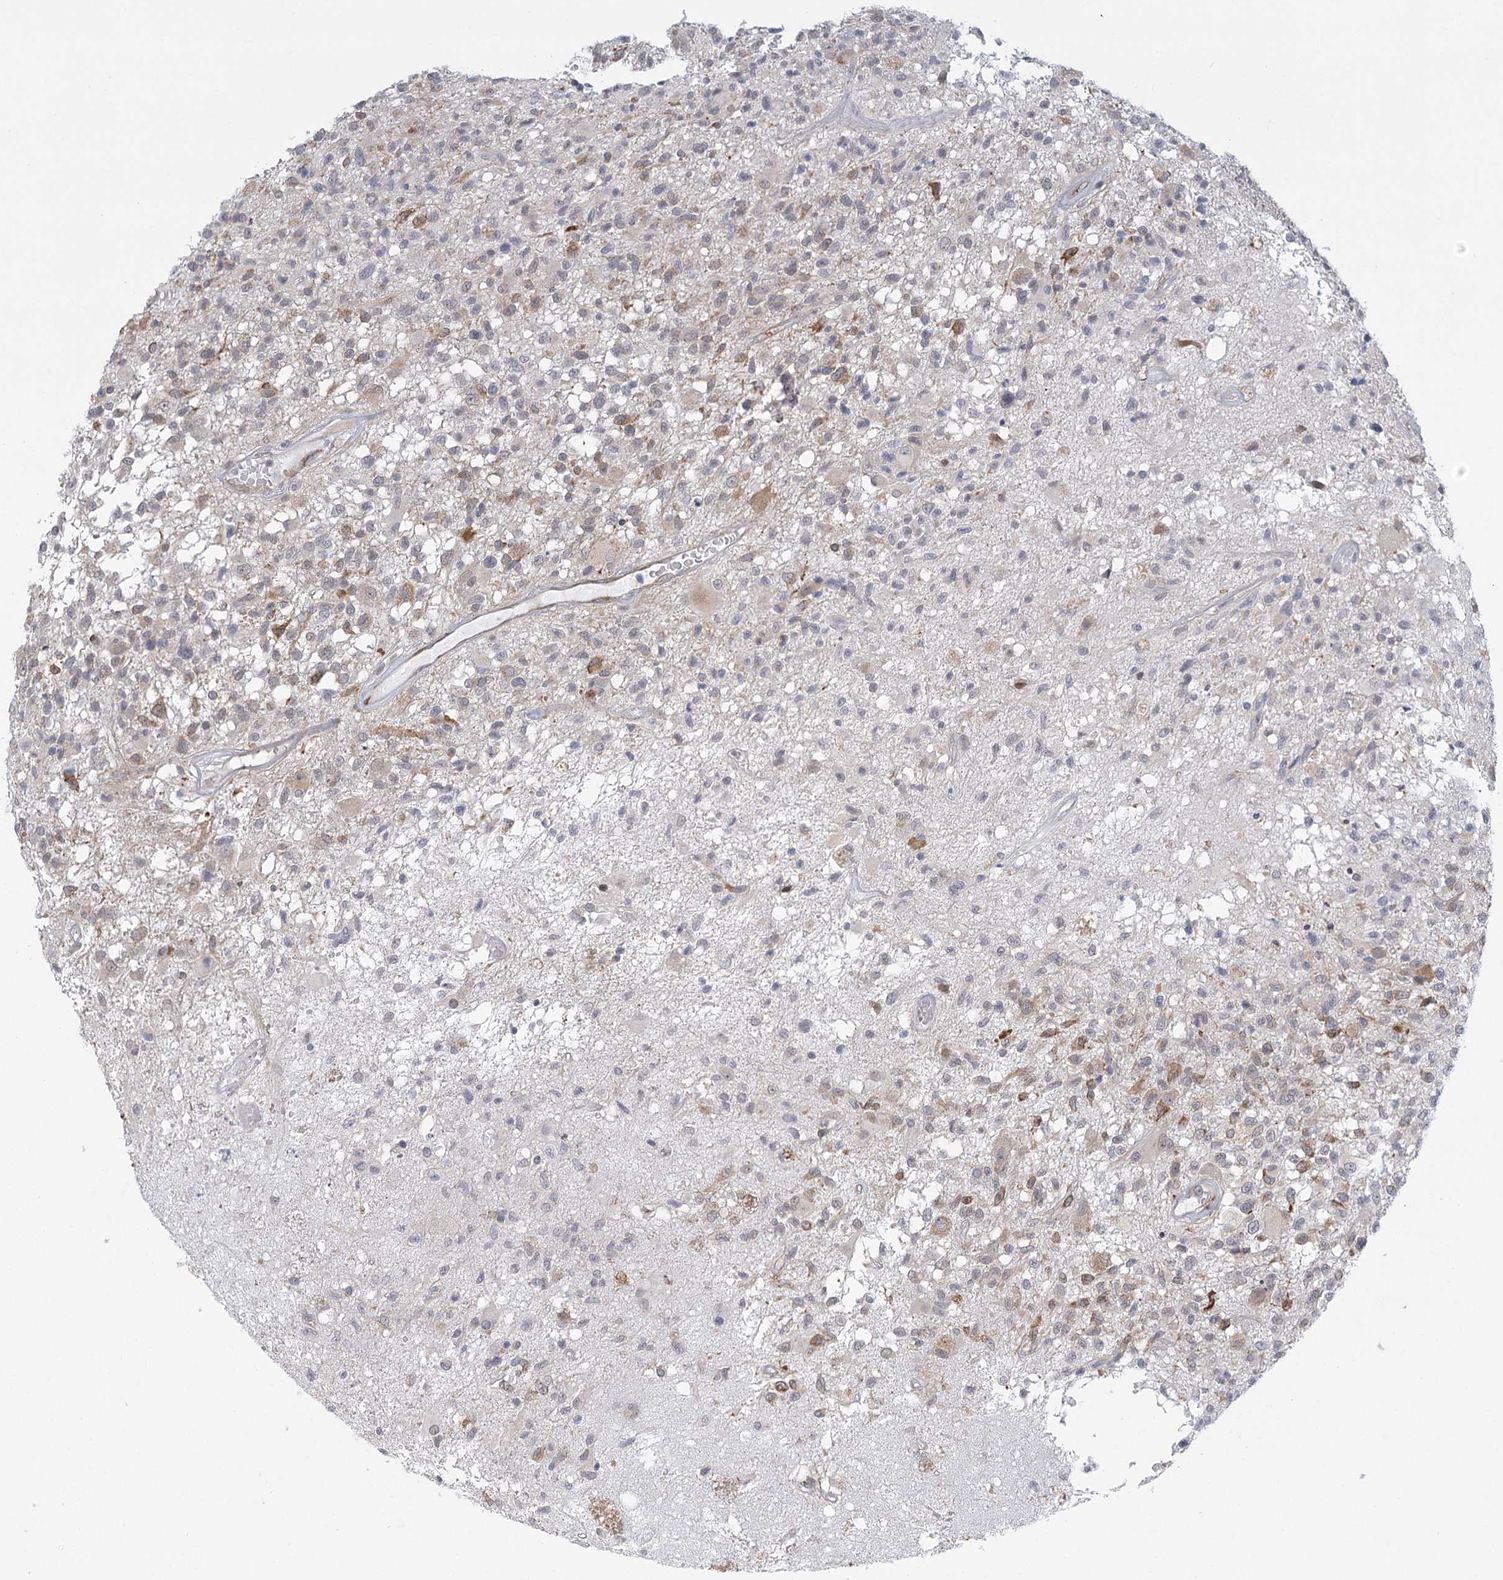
{"staining": {"intensity": "negative", "quantity": "none", "location": "none"}, "tissue": "glioma", "cell_type": "Tumor cells", "image_type": "cancer", "snomed": [{"axis": "morphology", "description": "Glioma, malignant, High grade"}, {"axis": "morphology", "description": "Glioblastoma, NOS"}, {"axis": "topography", "description": "Brain"}], "caption": "Glioma was stained to show a protein in brown. There is no significant staining in tumor cells.", "gene": "MED28", "patient": {"sex": "male", "age": 60}}